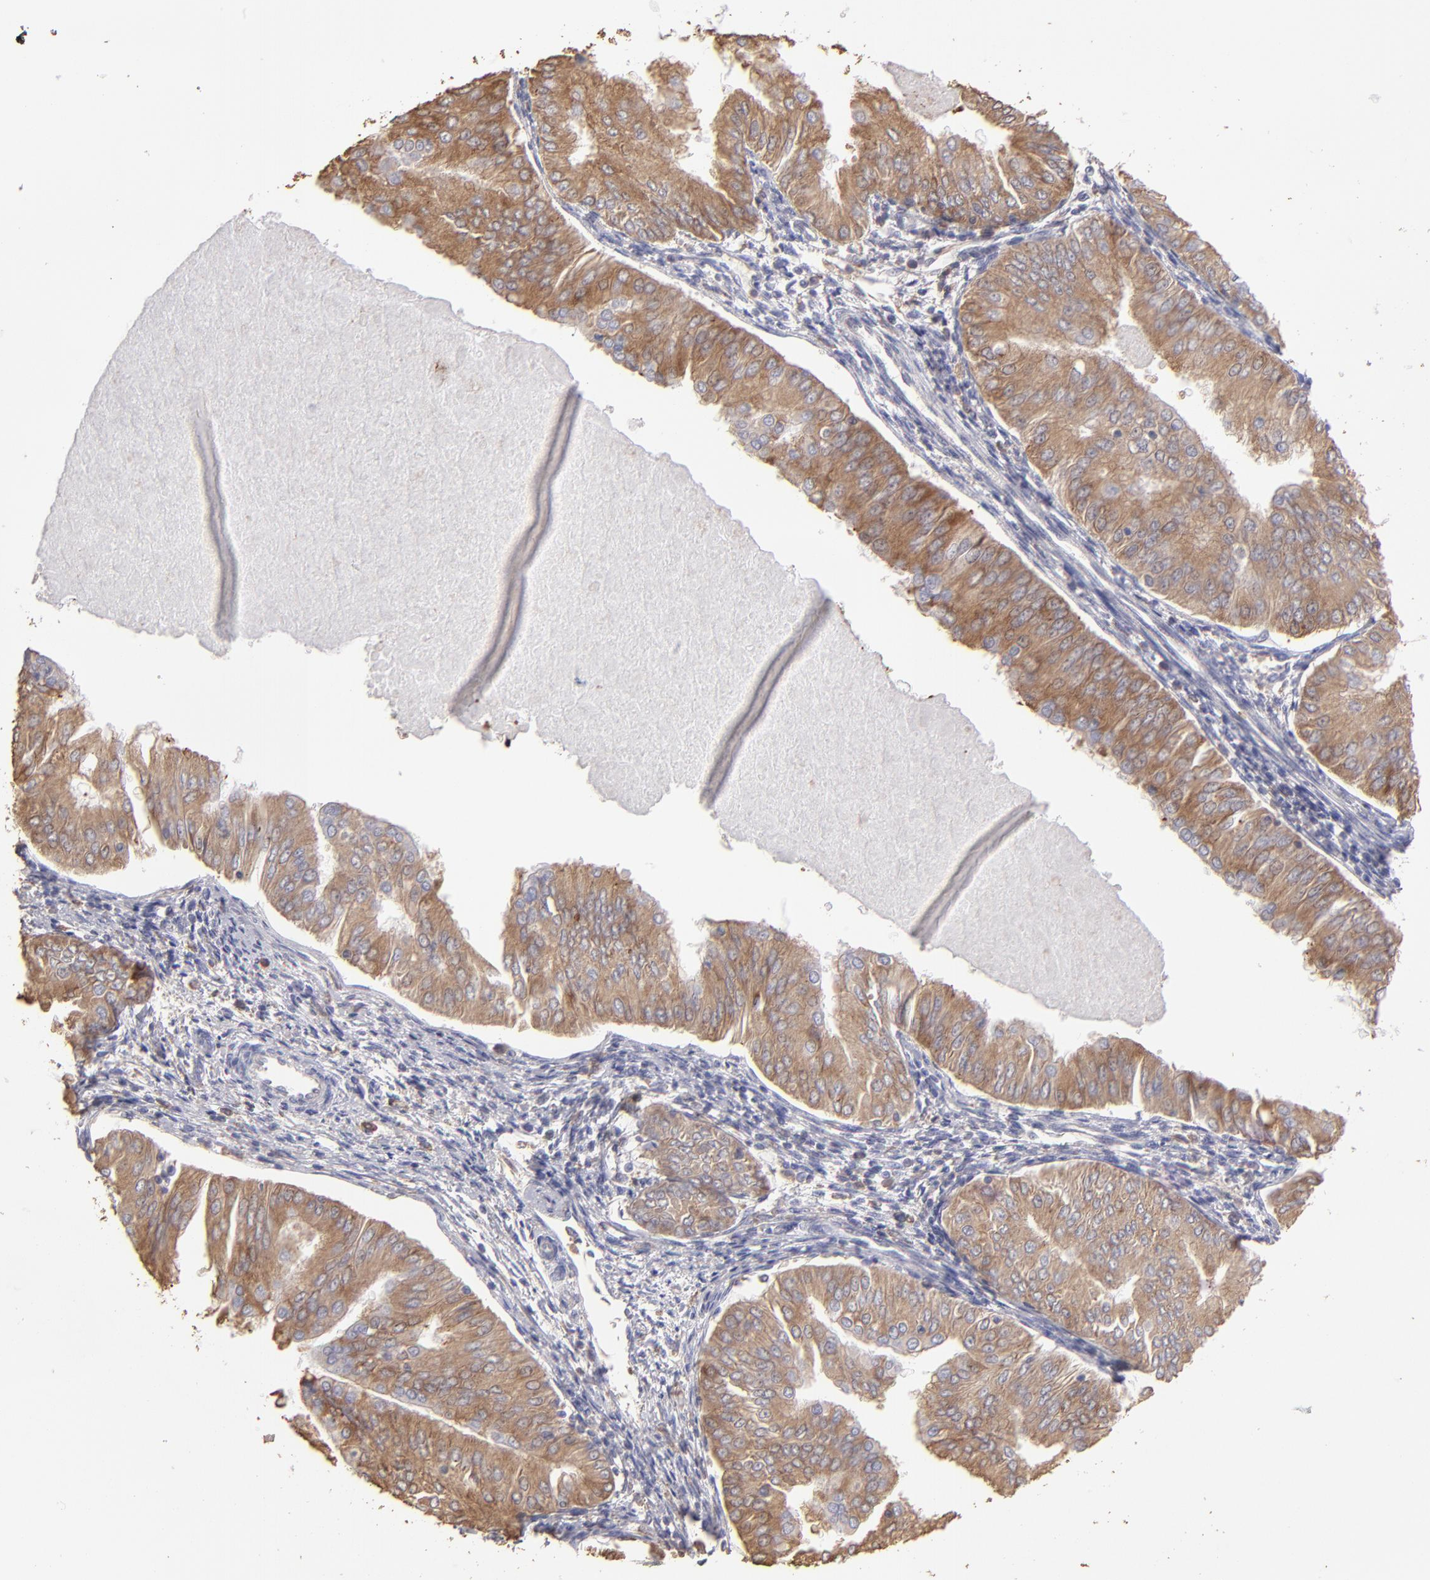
{"staining": {"intensity": "strong", "quantity": ">75%", "location": "cytoplasmic/membranous"}, "tissue": "endometrial cancer", "cell_type": "Tumor cells", "image_type": "cancer", "snomed": [{"axis": "morphology", "description": "Adenocarcinoma, NOS"}, {"axis": "topography", "description": "Endometrium"}], "caption": "Immunohistochemical staining of endometrial adenocarcinoma shows high levels of strong cytoplasmic/membranous protein expression in about >75% of tumor cells.", "gene": "CALR", "patient": {"sex": "female", "age": 53}}